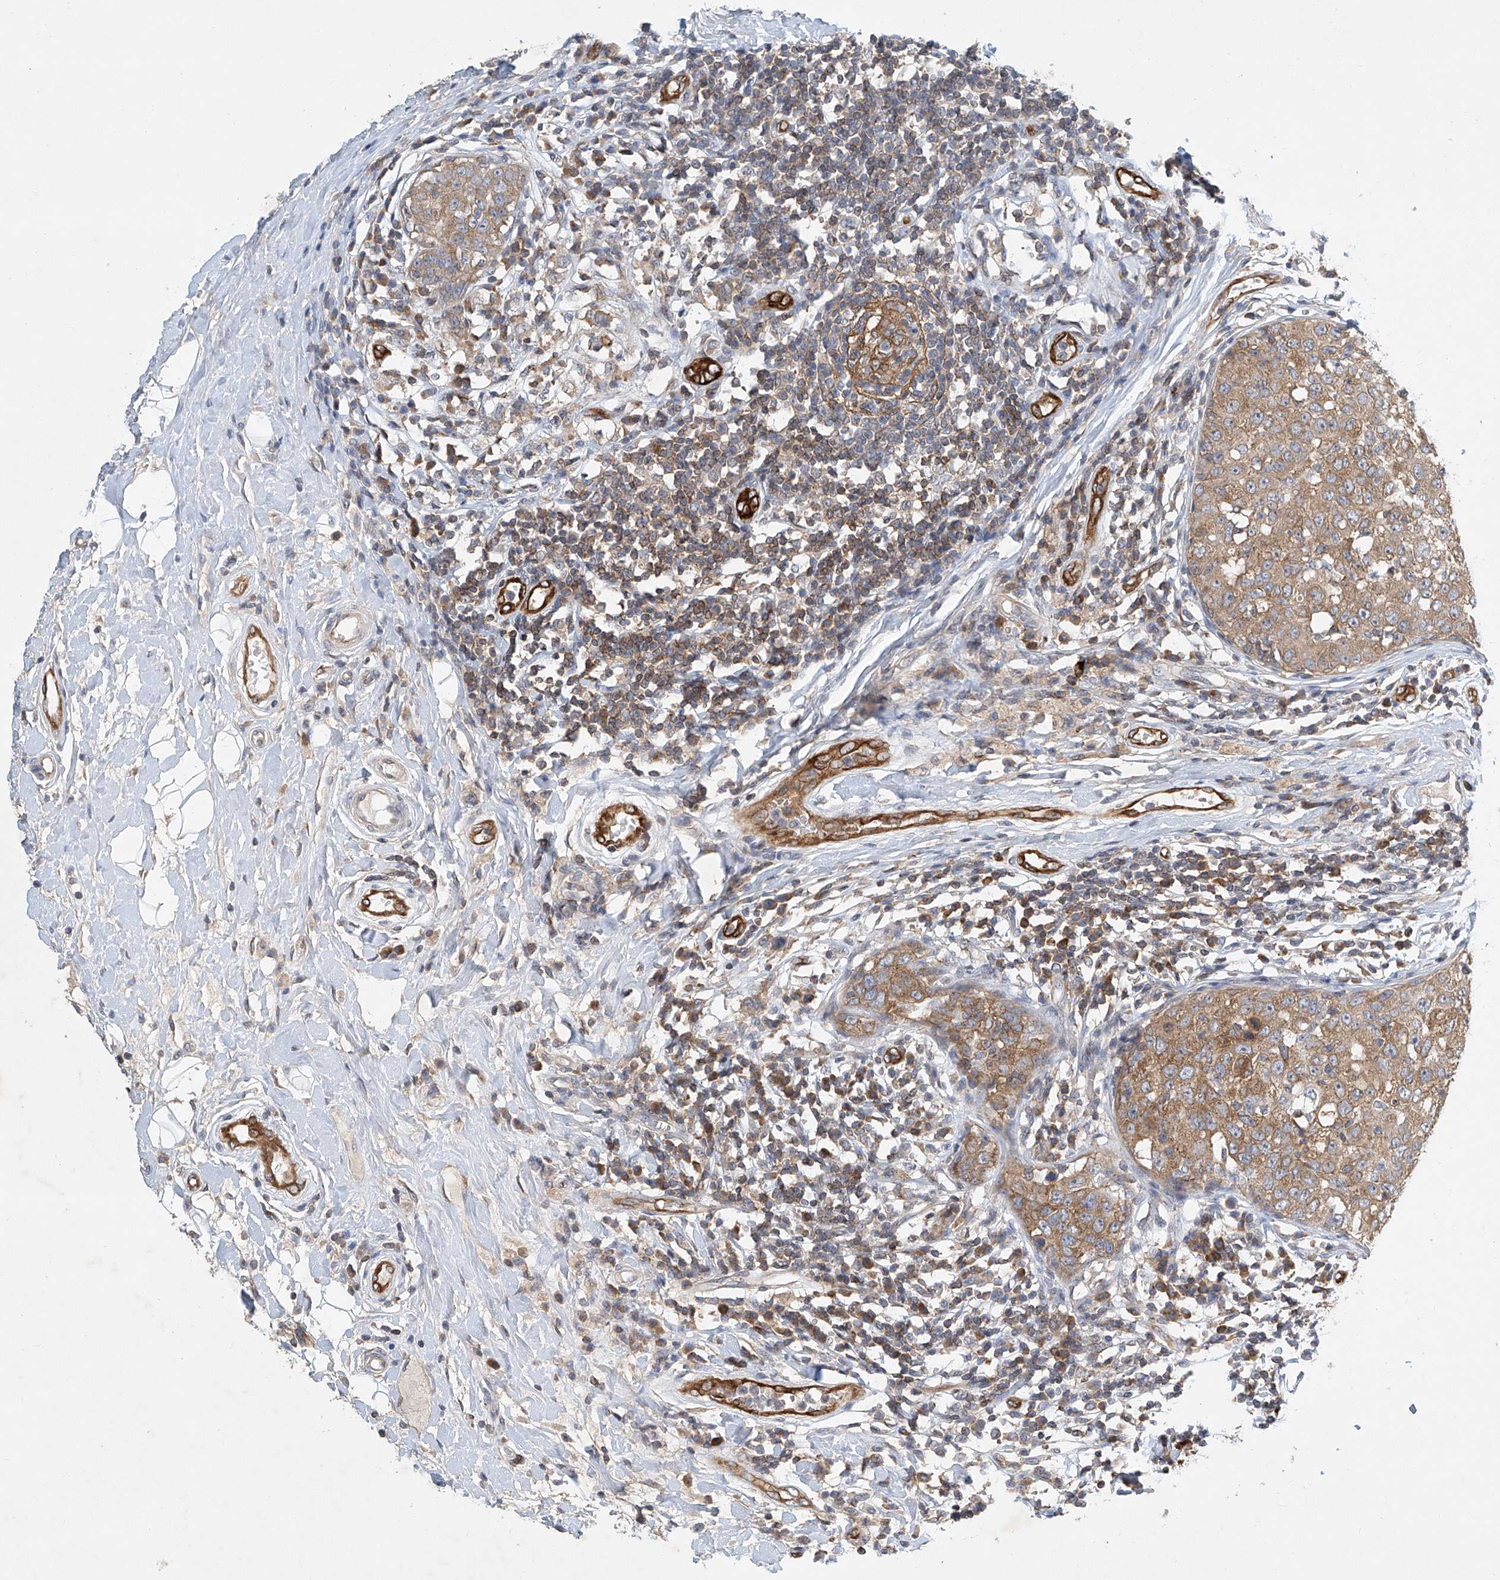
{"staining": {"intensity": "moderate", "quantity": ">75%", "location": "cytoplasmic/membranous"}, "tissue": "breast cancer", "cell_type": "Tumor cells", "image_type": "cancer", "snomed": [{"axis": "morphology", "description": "Duct carcinoma"}, {"axis": "topography", "description": "Breast"}], "caption": "High-magnification brightfield microscopy of intraductal carcinoma (breast) stained with DAB (brown) and counterstained with hematoxylin (blue). tumor cells exhibit moderate cytoplasmic/membranous staining is appreciated in about>75% of cells. Using DAB (brown) and hematoxylin (blue) stains, captured at high magnification using brightfield microscopy.", "gene": "CARMIL1", "patient": {"sex": "female", "age": 27}}